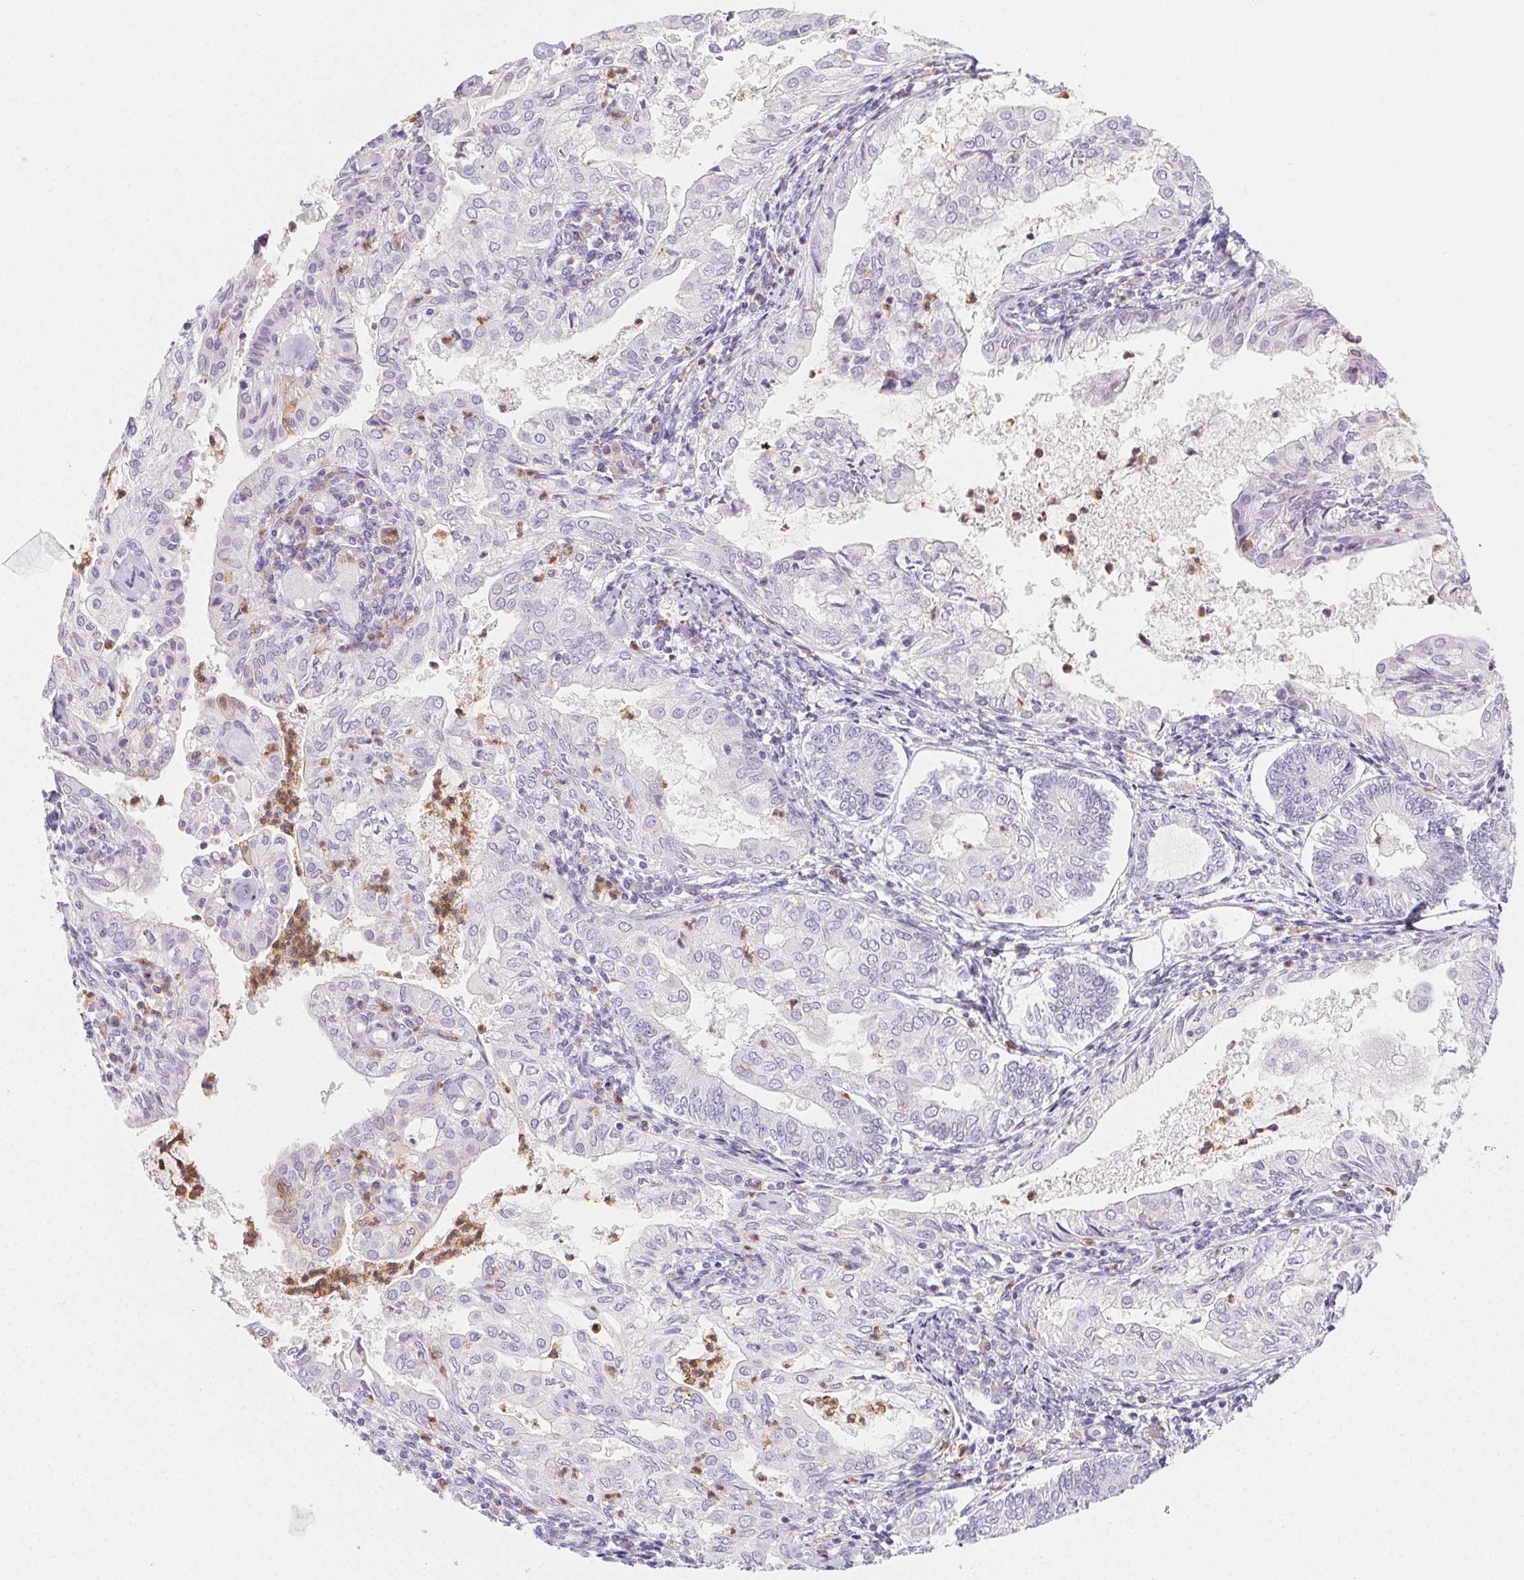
{"staining": {"intensity": "negative", "quantity": "none", "location": "none"}, "tissue": "endometrial cancer", "cell_type": "Tumor cells", "image_type": "cancer", "snomed": [{"axis": "morphology", "description": "Adenocarcinoma, NOS"}, {"axis": "topography", "description": "Endometrium"}], "caption": "An IHC image of endometrial cancer is shown. There is no staining in tumor cells of endometrial cancer.", "gene": "TMEM45A", "patient": {"sex": "female", "age": 68}}